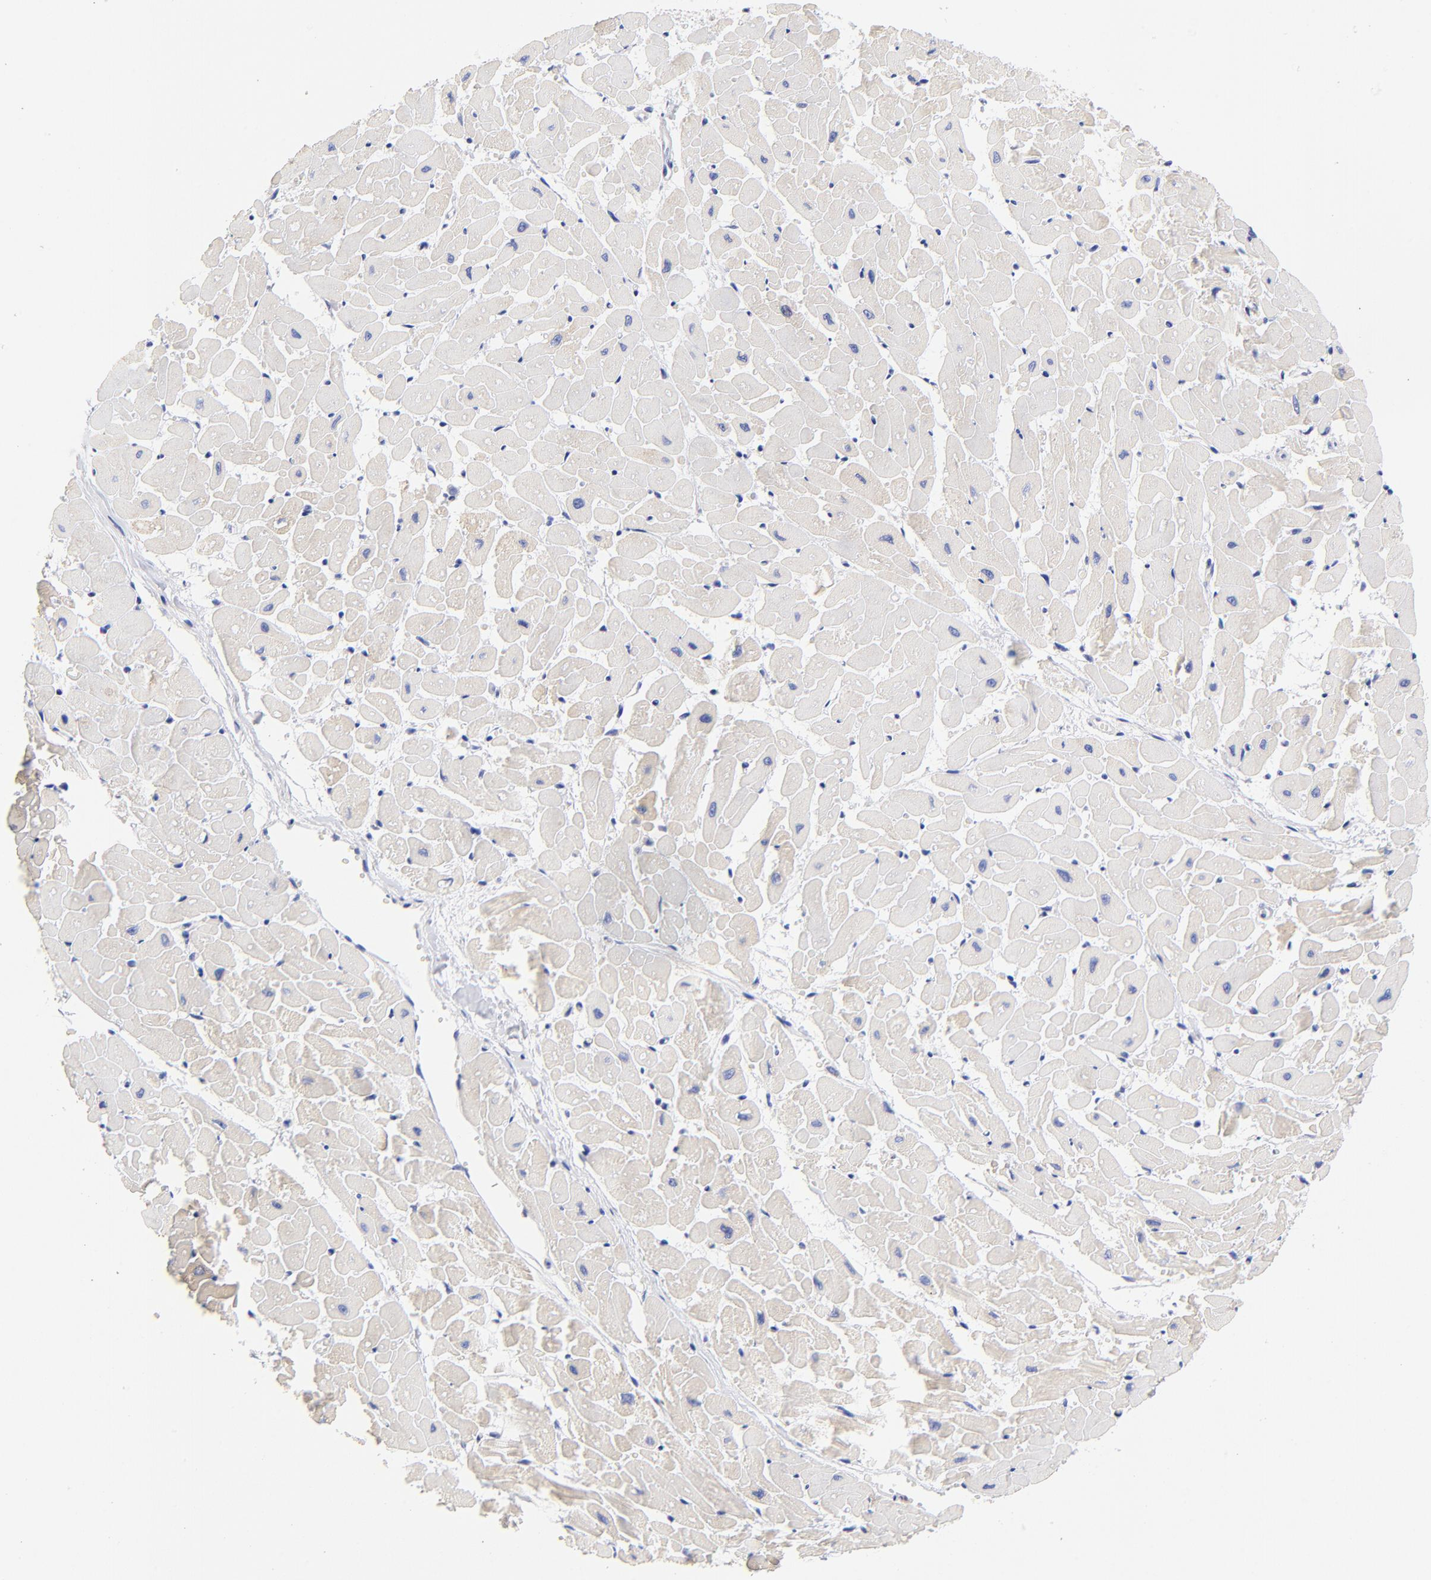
{"staining": {"intensity": "negative", "quantity": "none", "location": "none"}, "tissue": "heart muscle", "cell_type": "Cardiomyocytes", "image_type": "normal", "snomed": [{"axis": "morphology", "description": "Normal tissue, NOS"}, {"axis": "topography", "description": "Heart"}], "caption": "The immunohistochemistry (IHC) image has no significant staining in cardiomyocytes of heart muscle.", "gene": "ZNF155", "patient": {"sex": "female", "age": 19}}